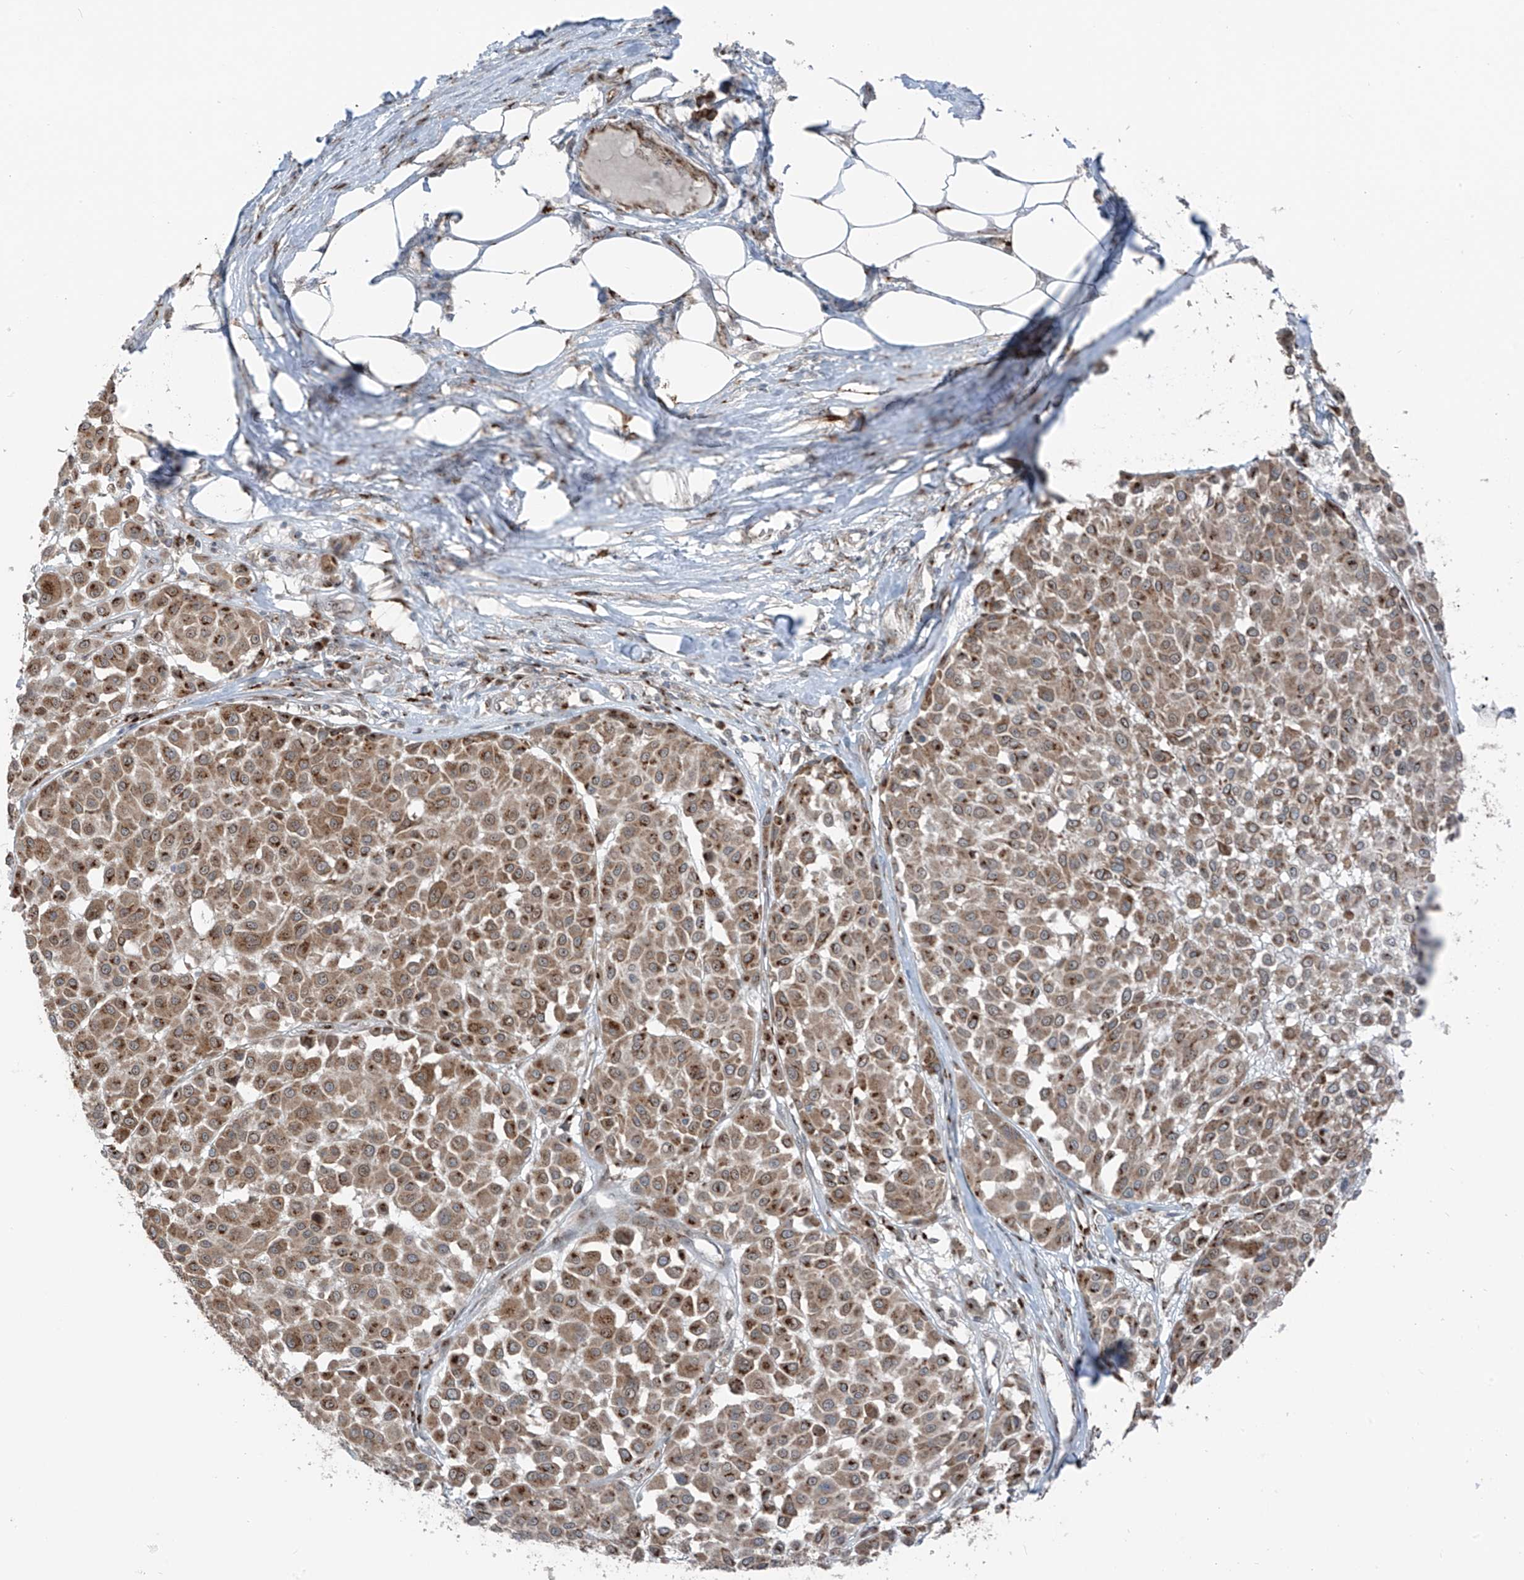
{"staining": {"intensity": "moderate", "quantity": ">75%", "location": "cytoplasmic/membranous"}, "tissue": "melanoma", "cell_type": "Tumor cells", "image_type": "cancer", "snomed": [{"axis": "morphology", "description": "Malignant melanoma, Metastatic site"}, {"axis": "topography", "description": "Soft tissue"}], "caption": "Immunohistochemistry (IHC) of melanoma reveals medium levels of moderate cytoplasmic/membranous expression in approximately >75% of tumor cells.", "gene": "ERLEC1", "patient": {"sex": "male", "age": 41}}